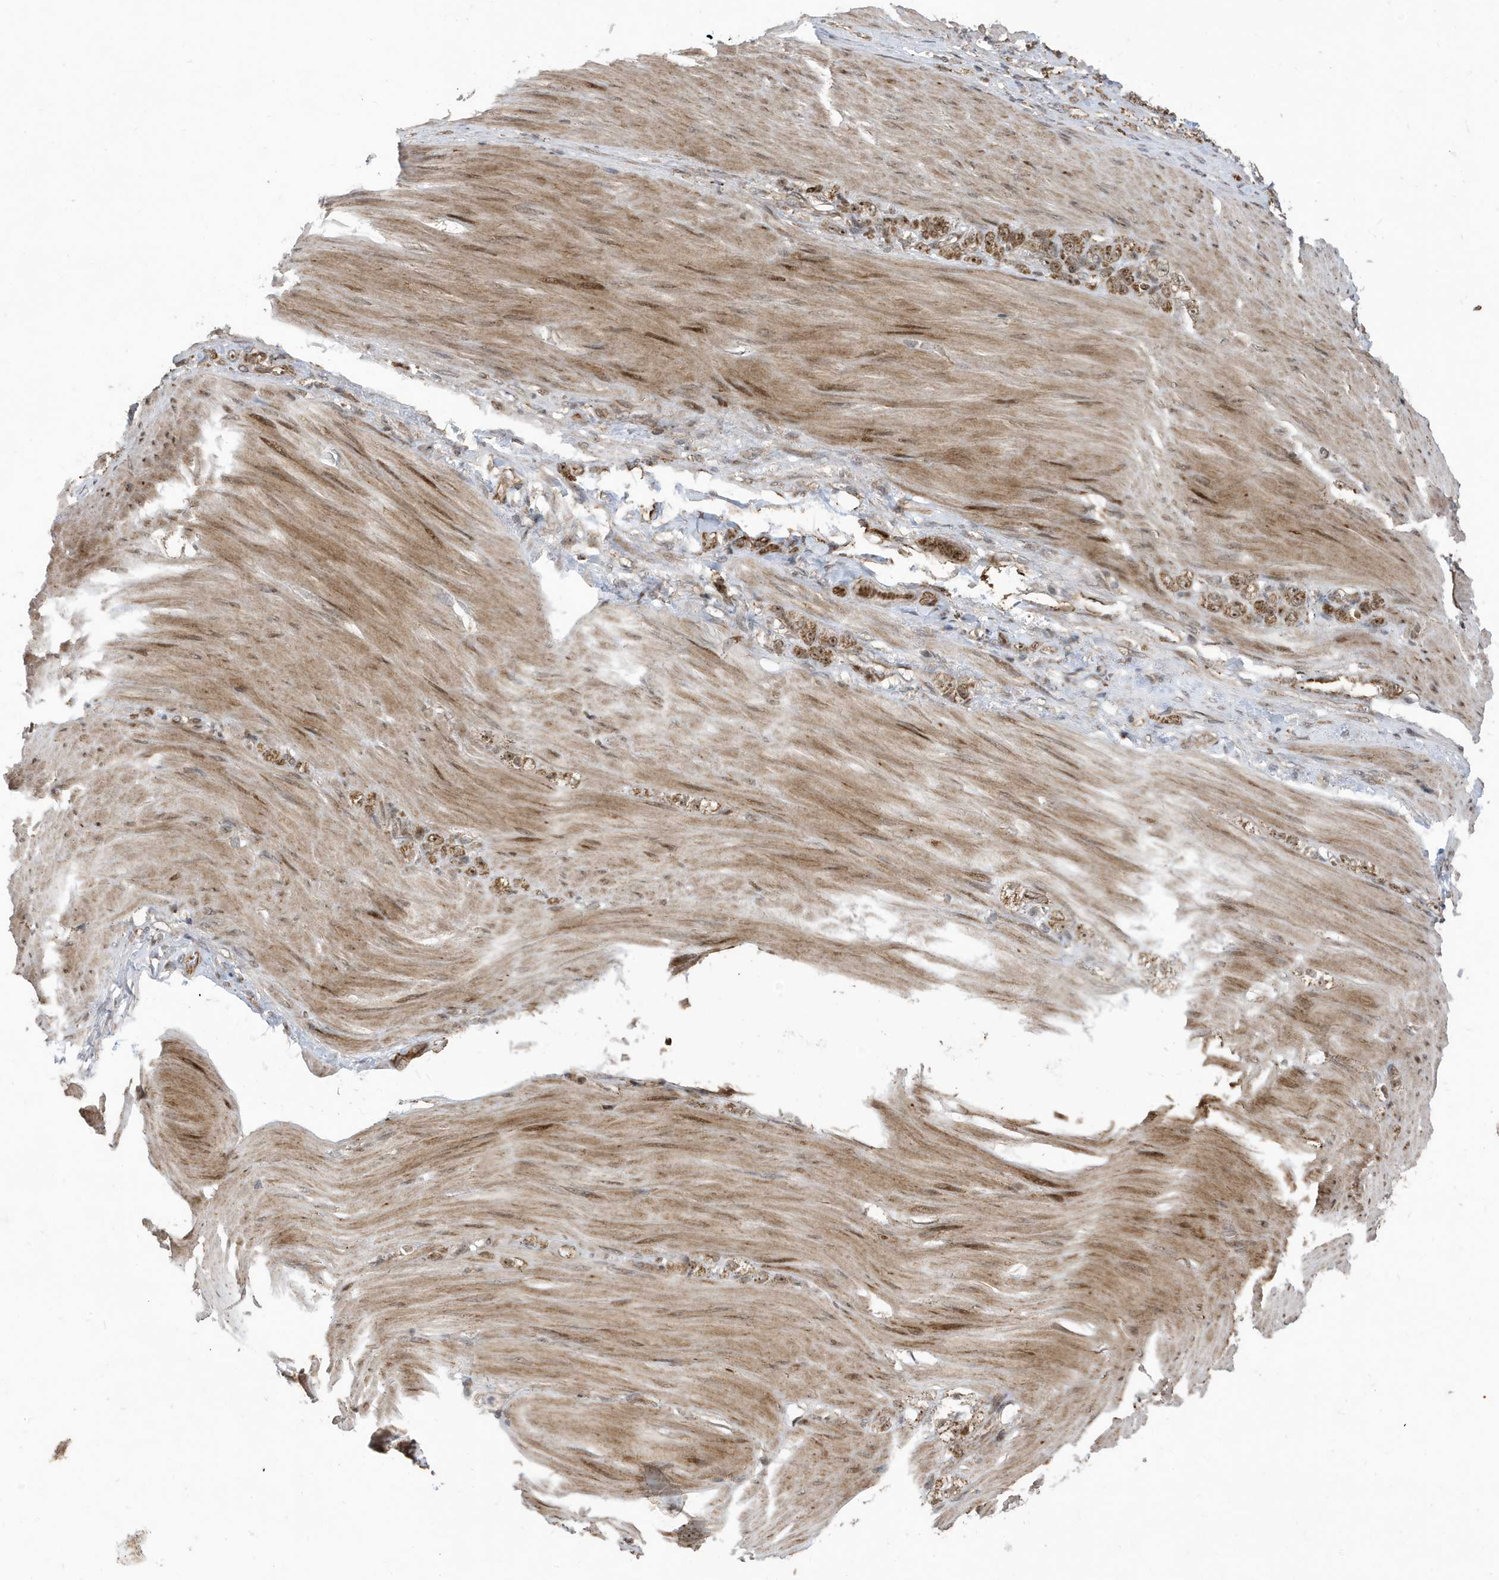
{"staining": {"intensity": "moderate", "quantity": ">75%", "location": "cytoplasmic/membranous,nuclear"}, "tissue": "stomach cancer", "cell_type": "Tumor cells", "image_type": "cancer", "snomed": [{"axis": "morphology", "description": "Normal tissue, NOS"}, {"axis": "morphology", "description": "Adenocarcinoma, NOS"}, {"axis": "topography", "description": "Stomach"}], "caption": "Tumor cells demonstrate medium levels of moderate cytoplasmic/membranous and nuclear expression in approximately >75% of cells in human stomach cancer.", "gene": "FAM9B", "patient": {"sex": "male", "age": 82}}